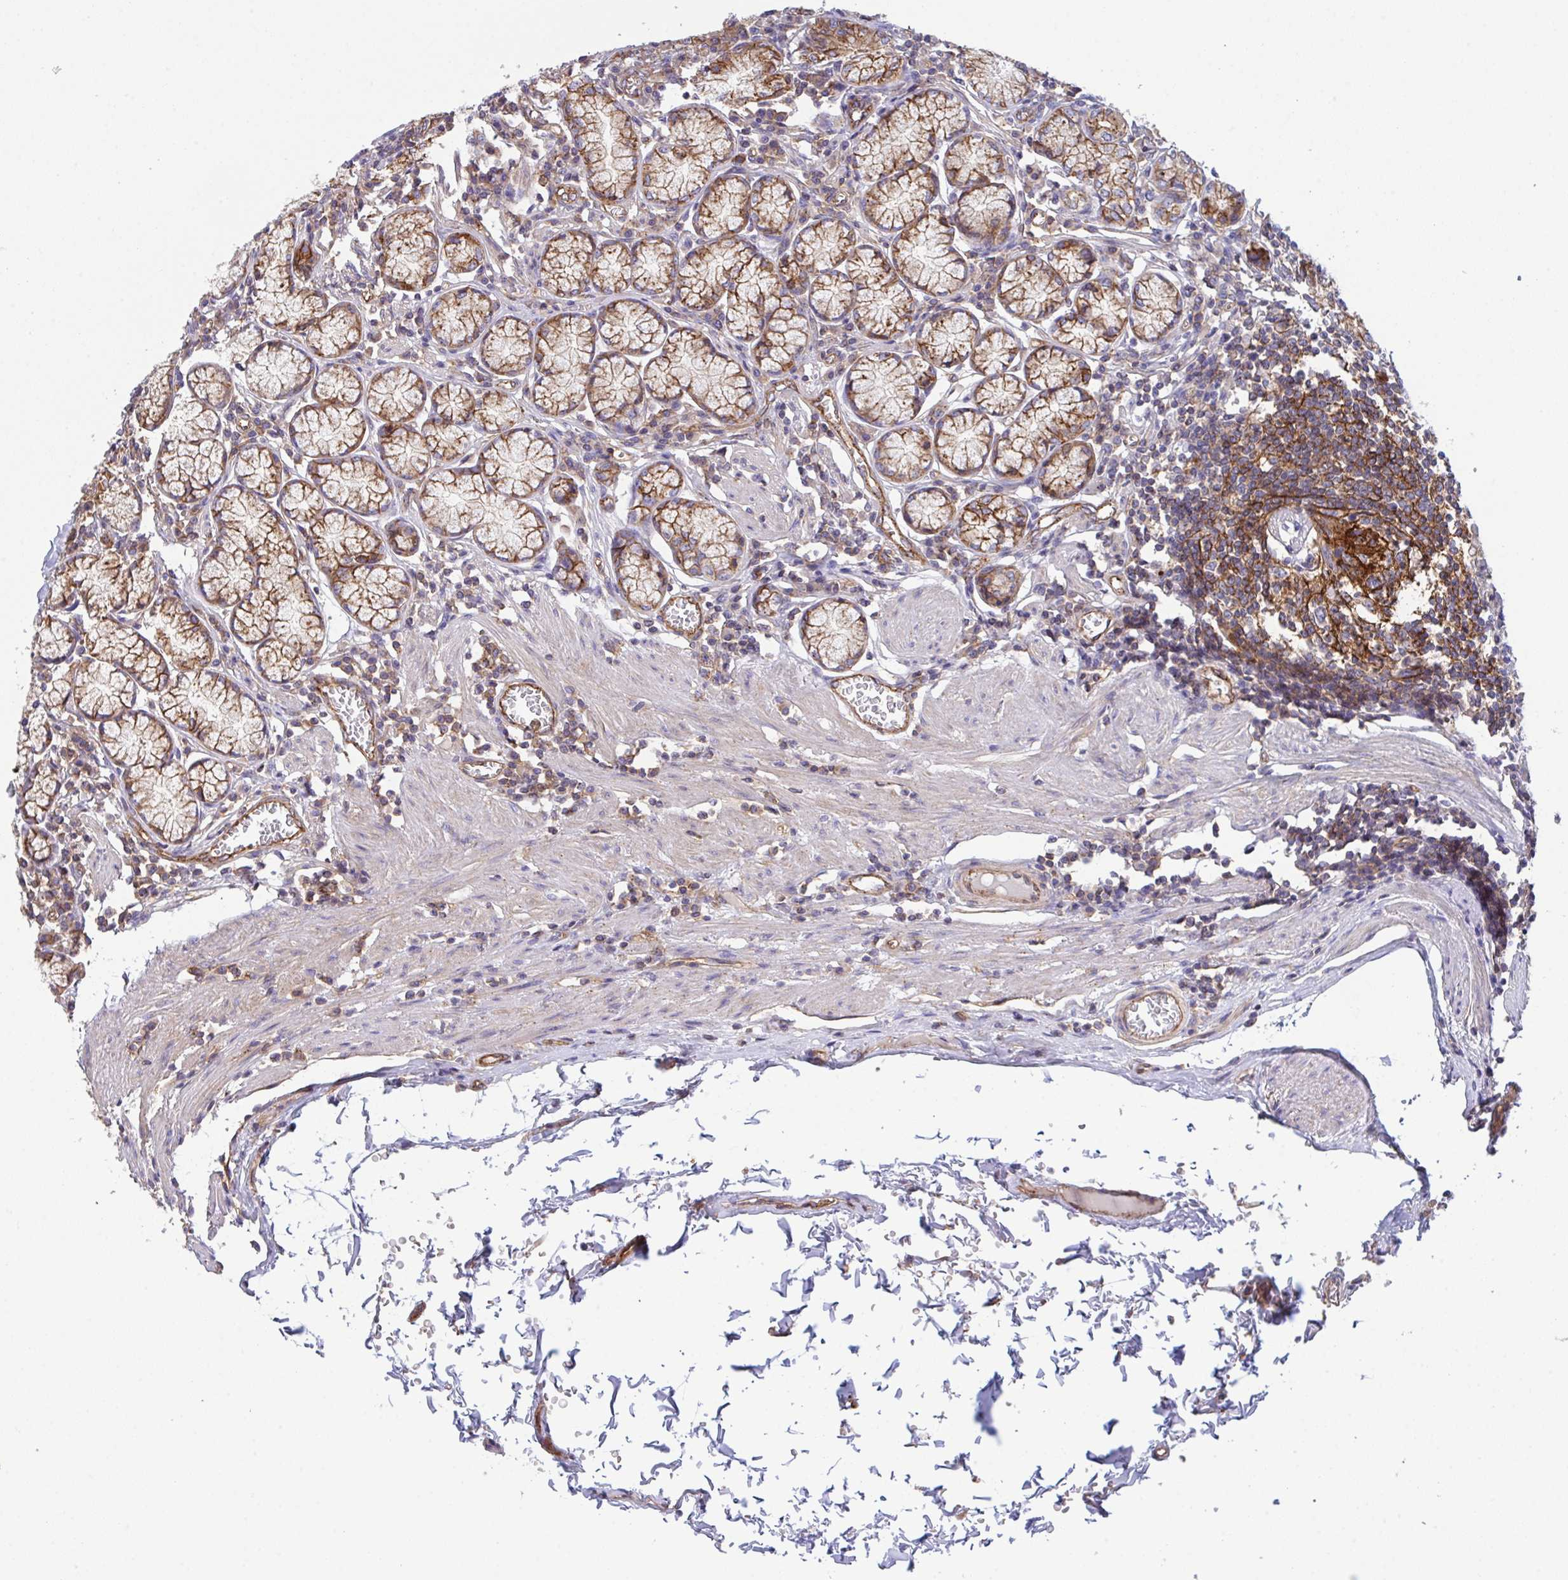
{"staining": {"intensity": "moderate", "quantity": ">75%", "location": "cytoplasmic/membranous"}, "tissue": "stomach", "cell_type": "Glandular cells", "image_type": "normal", "snomed": [{"axis": "morphology", "description": "Normal tissue, NOS"}, {"axis": "topography", "description": "Stomach"}], "caption": "Protein analysis of unremarkable stomach exhibits moderate cytoplasmic/membranous staining in about >75% of glandular cells. The staining was performed using DAB, with brown indicating positive protein expression. Nuclei are stained blue with hematoxylin.", "gene": "C4orf36", "patient": {"sex": "male", "age": 55}}